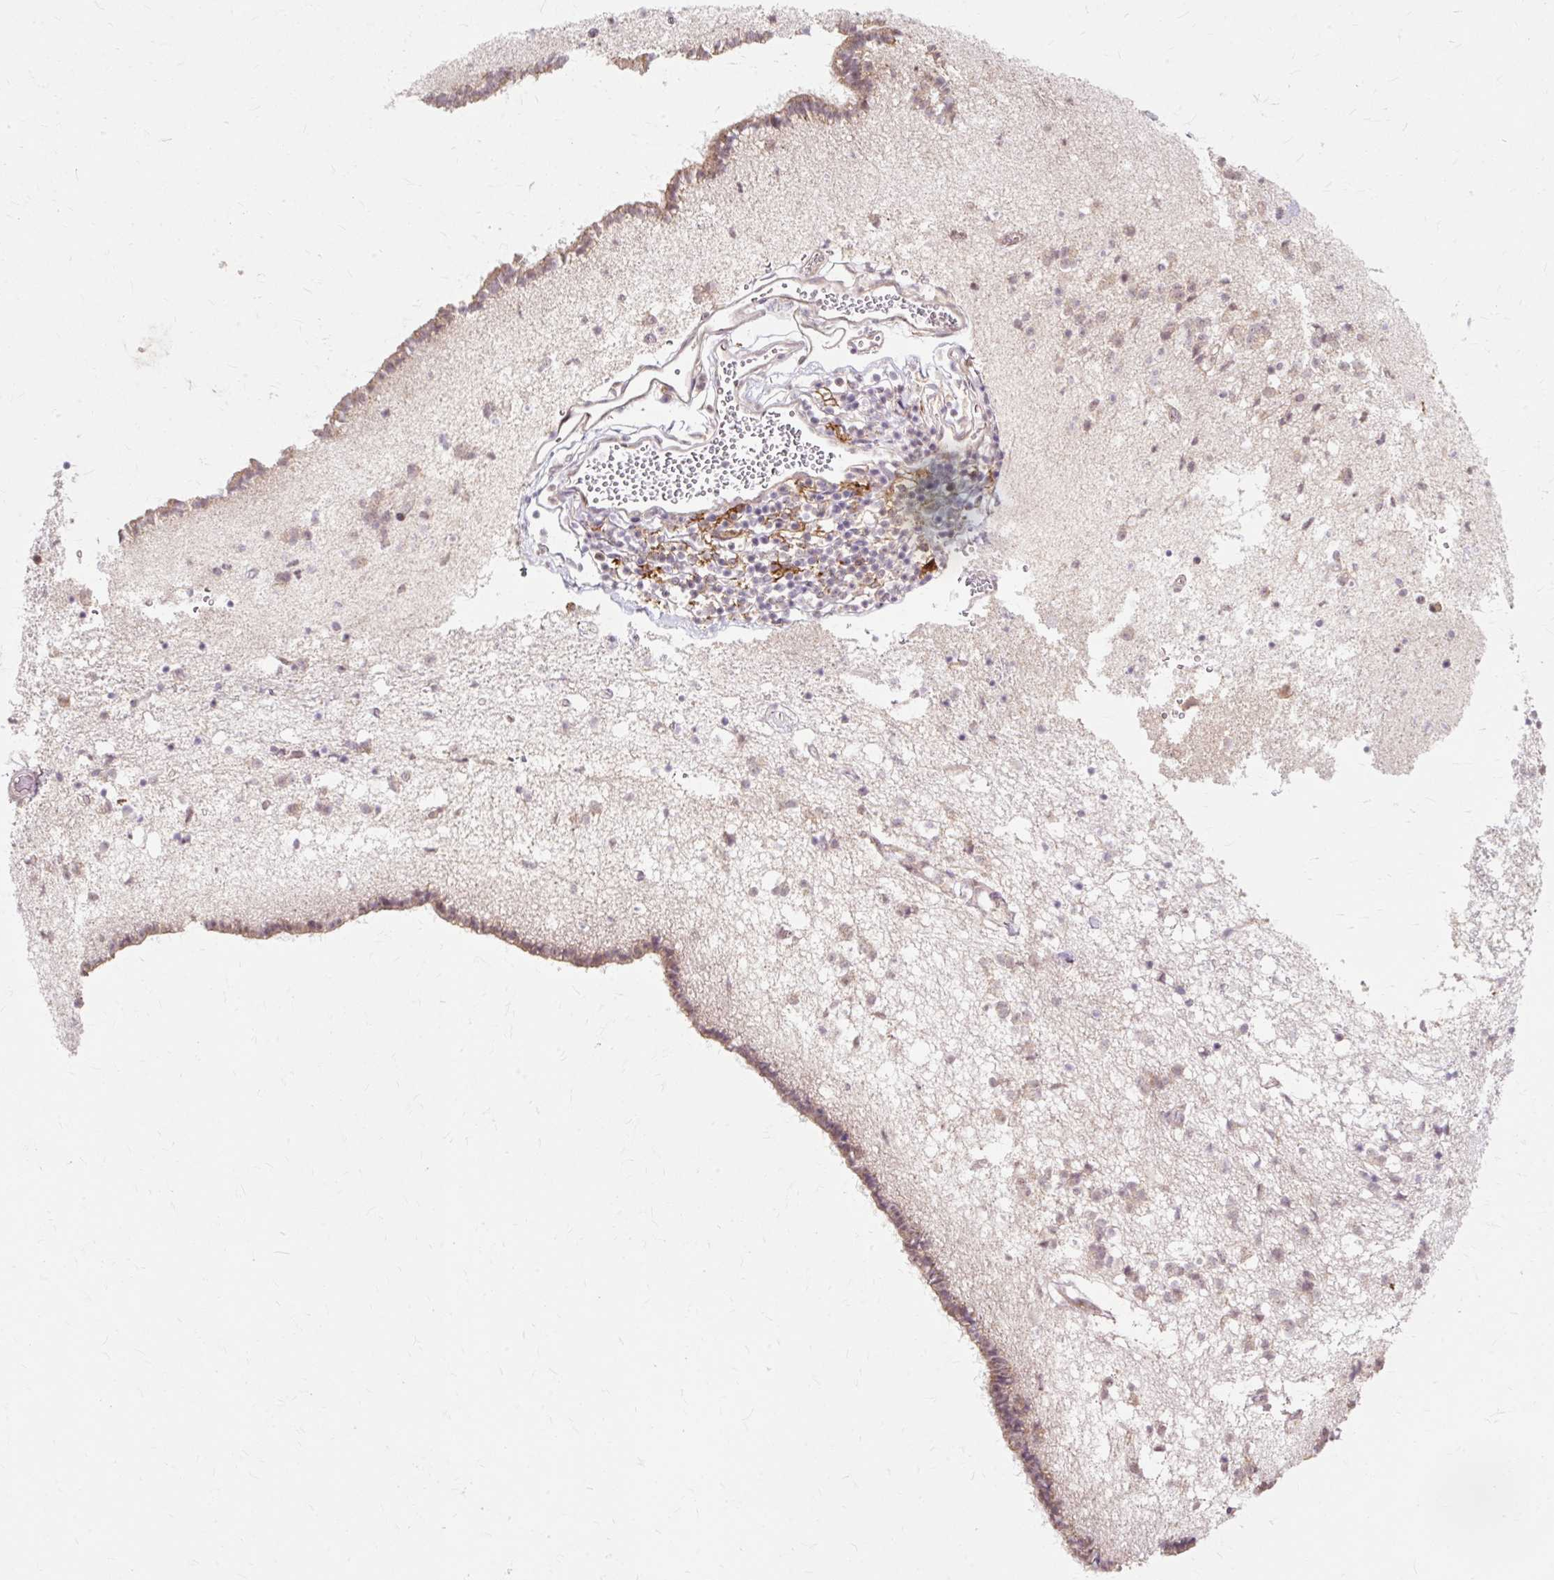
{"staining": {"intensity": "weak", "quantity": "<25%", "location": "cytoplasmic/membranous"}, "tissue": "caudate", "cell_type": "Glial cells", "image_type": "normal", "snomed": [{"axis": "morphology", "description": "Normal tissue, NOS"}, {"axis": "topography", "description": "Lateral ventricle wall"}], "caption": "A photomicrograph of caudate stained for a protein reveals no brown staining in glial cells. Nuclei are stained in blue.", "gene": "GEMIN2", "patient": {"sex": "male", "age": 58}}